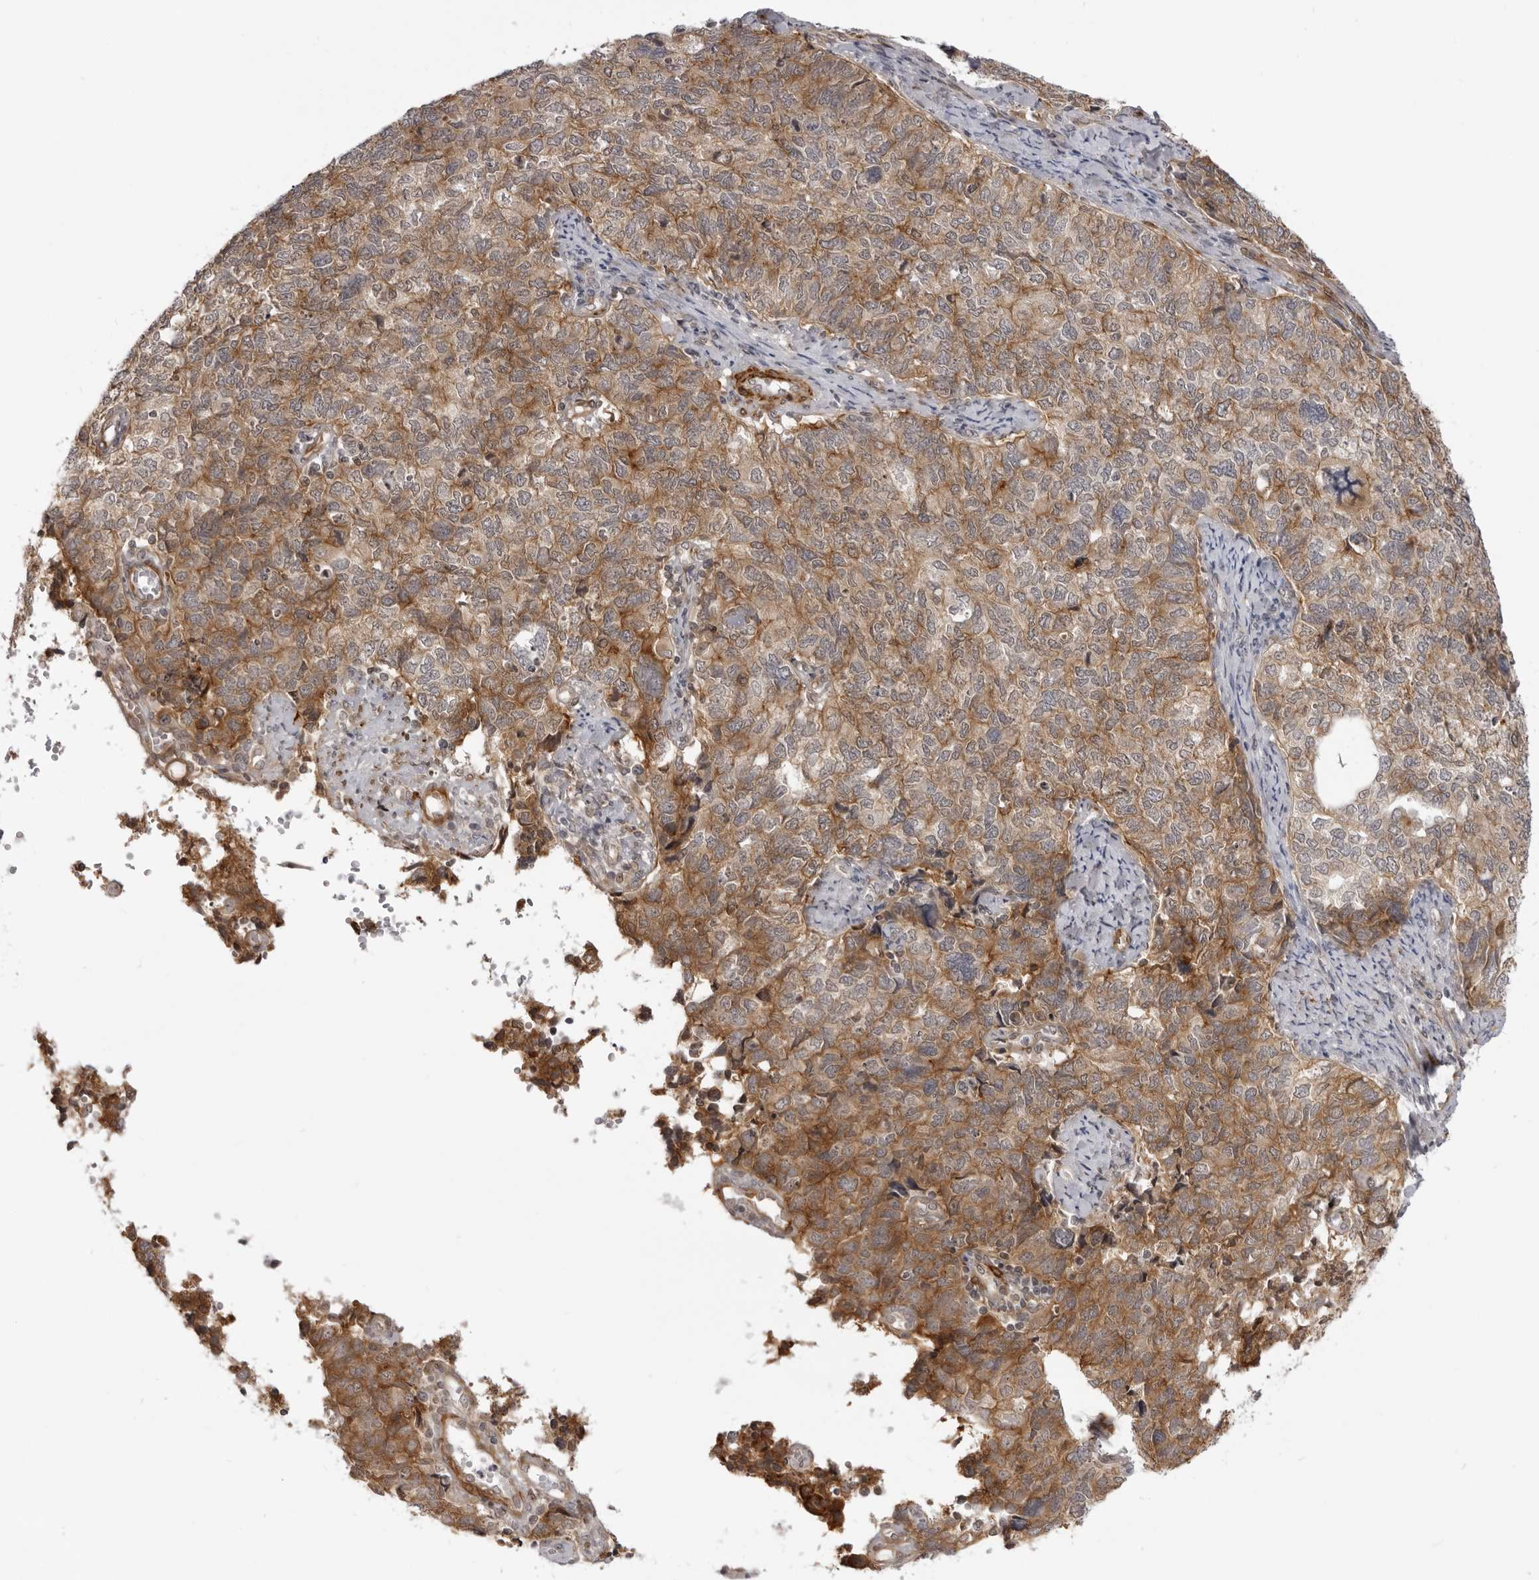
{"staining": {"intensity": "moderate", "quantity": ">75%", "location": "cytoplasmic/membranous"}, "tissue": "cervical cancer", "cell_type": "Tumor cells", "image_type": "cancer", "snomed": [{"axis": "morphology", "description": "Squamous cell carcinoma, NOS"}, {"axis": "topography", "description": "Cervix"}], "caption": "Cervical squamous cell carcinoma stained for a protein (brown) displays moderate cytoplasmic/membranous positive expression in about >75% of tumor cells.", "gene": "SRGAP2", "patient": {"sex": "female", "age": 63}}